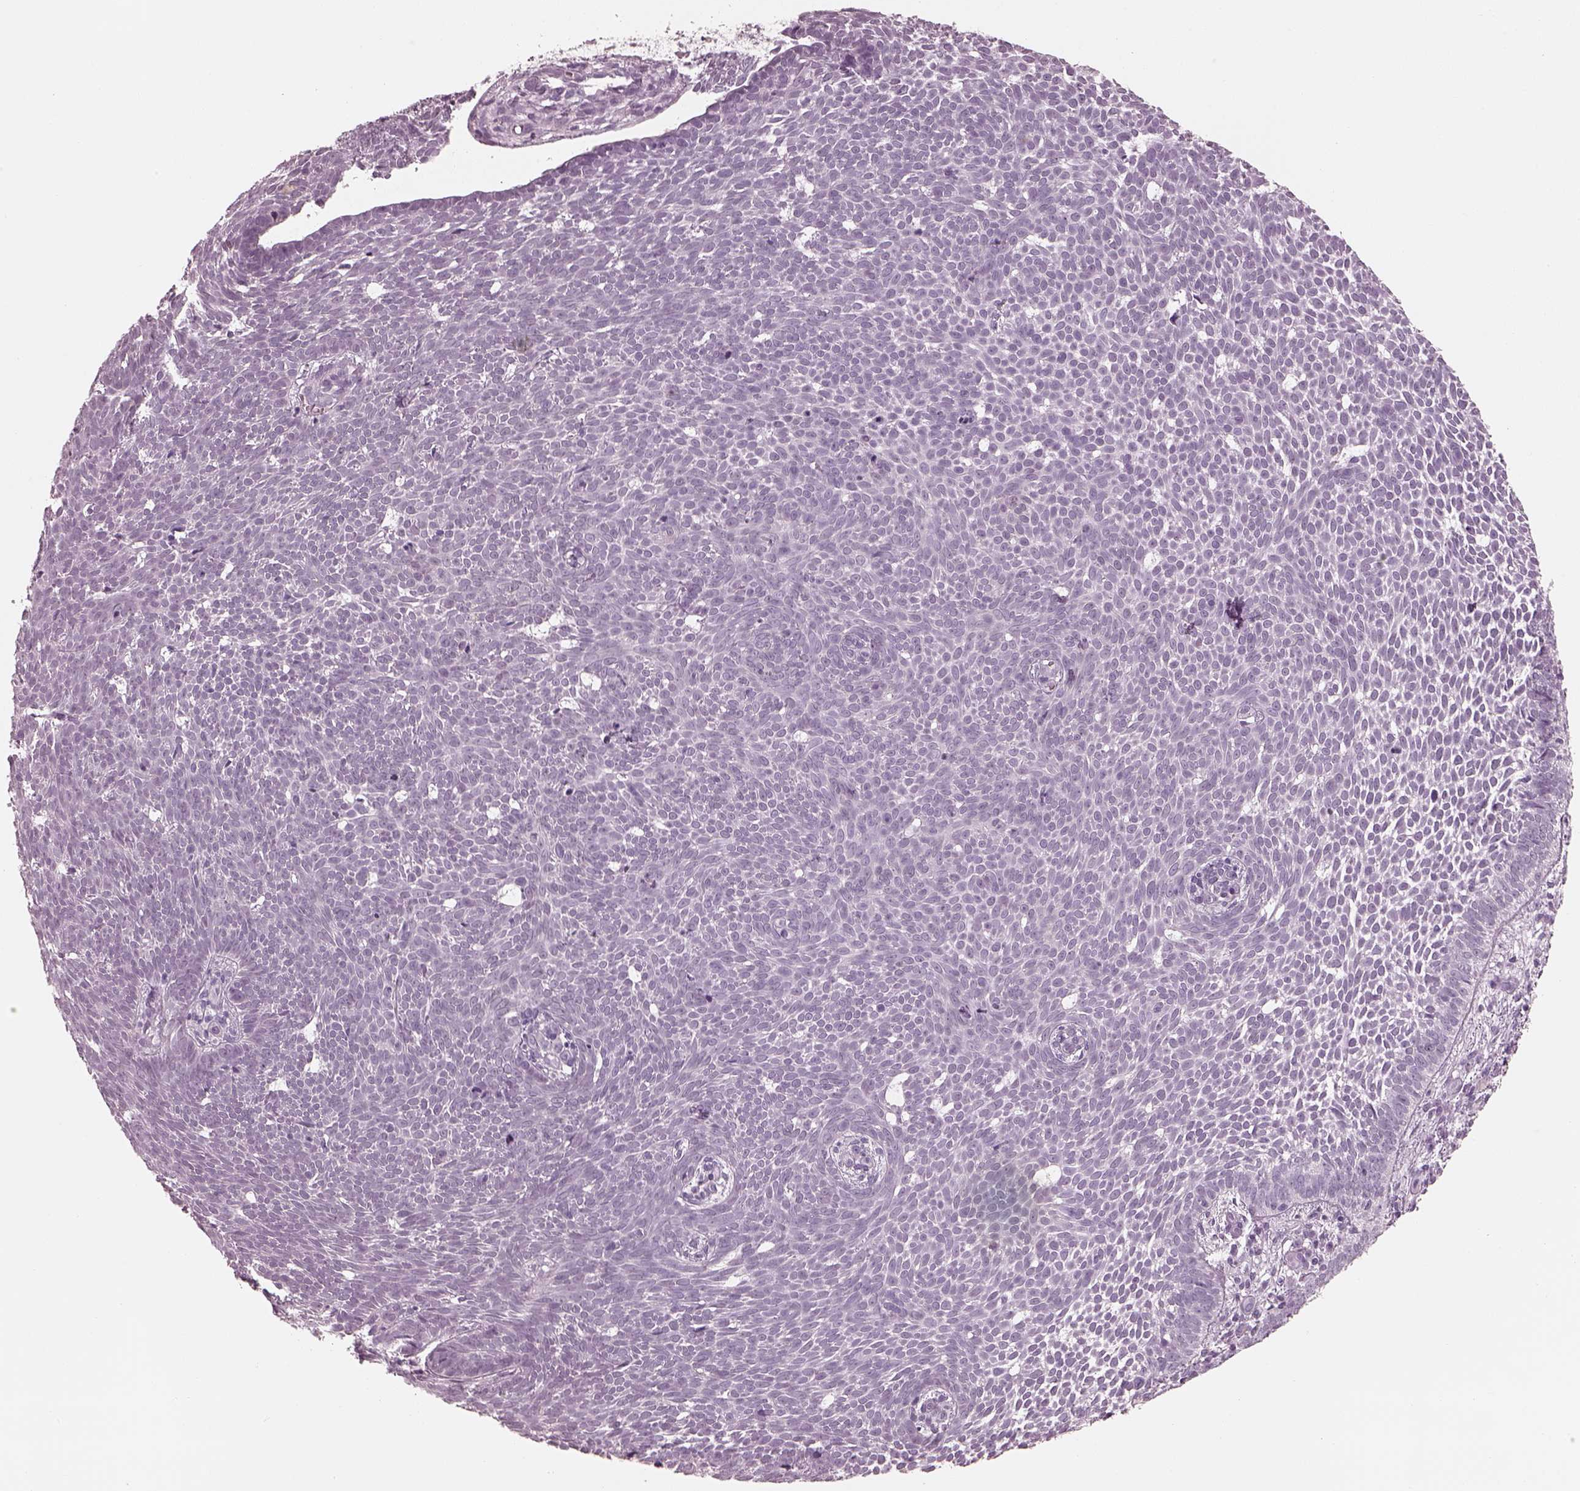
{"staining": {"intensity": "negative", "quantity": "none", "location": "none"}, "tissue": "skin cancer", "cell_type": "Tumor cells", "image_type": "cancer", "snomed": [{"axis": "morphology", "description": "Basal cell carcinoma"}, {"axis": "topography", "description": "Skin"}], "caption": "Tumor cells show no significant protein staining in basal cell carcinoma (skin). (DAB IHC with hematoxylin counter stain).", "gene": "C2orf81", "patient": {"sex": "male", "age": 59}}